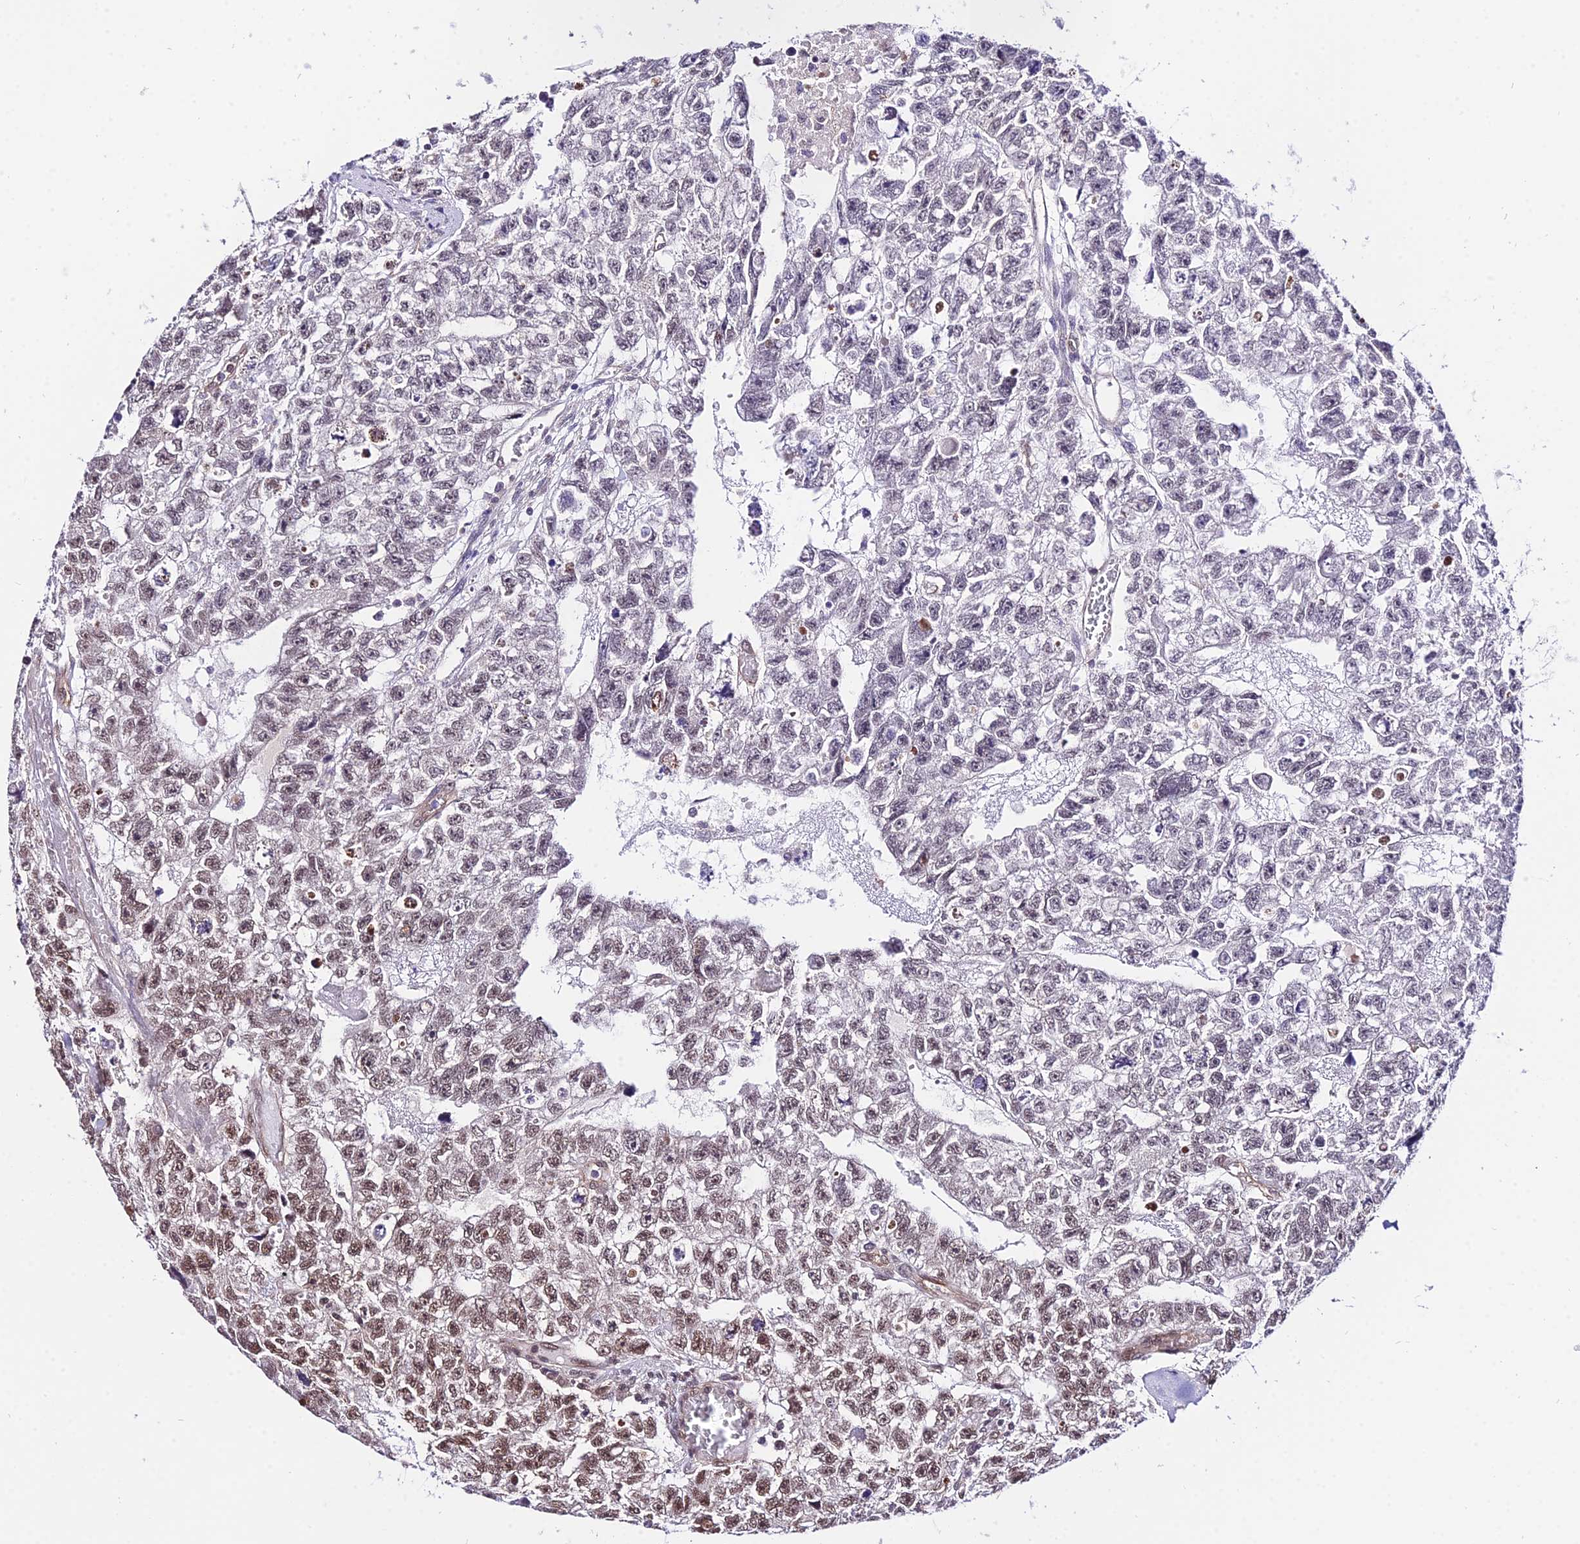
{"staining": {"intensity": "moderate", "quantity": "25%-75%", "location": "nuclear"}, "tissue": "testis cancer", "cell_type": "Tumor cells", "image_type": "cancer", "snomed": [{"axis": "morphology", "description": "Carcinoma, Embryonal, NOS"}, {"axis": "topography", "description": "Testis"}], "caption": "Testis cancer (embryonal carcinoma) was stained to show a protein in brown. There is medium levels of moderate nuclear staining in about 25%-75% of tumor cells.", "gene": "POLR2I", "patient": {"sex": "male", "age": 26}}